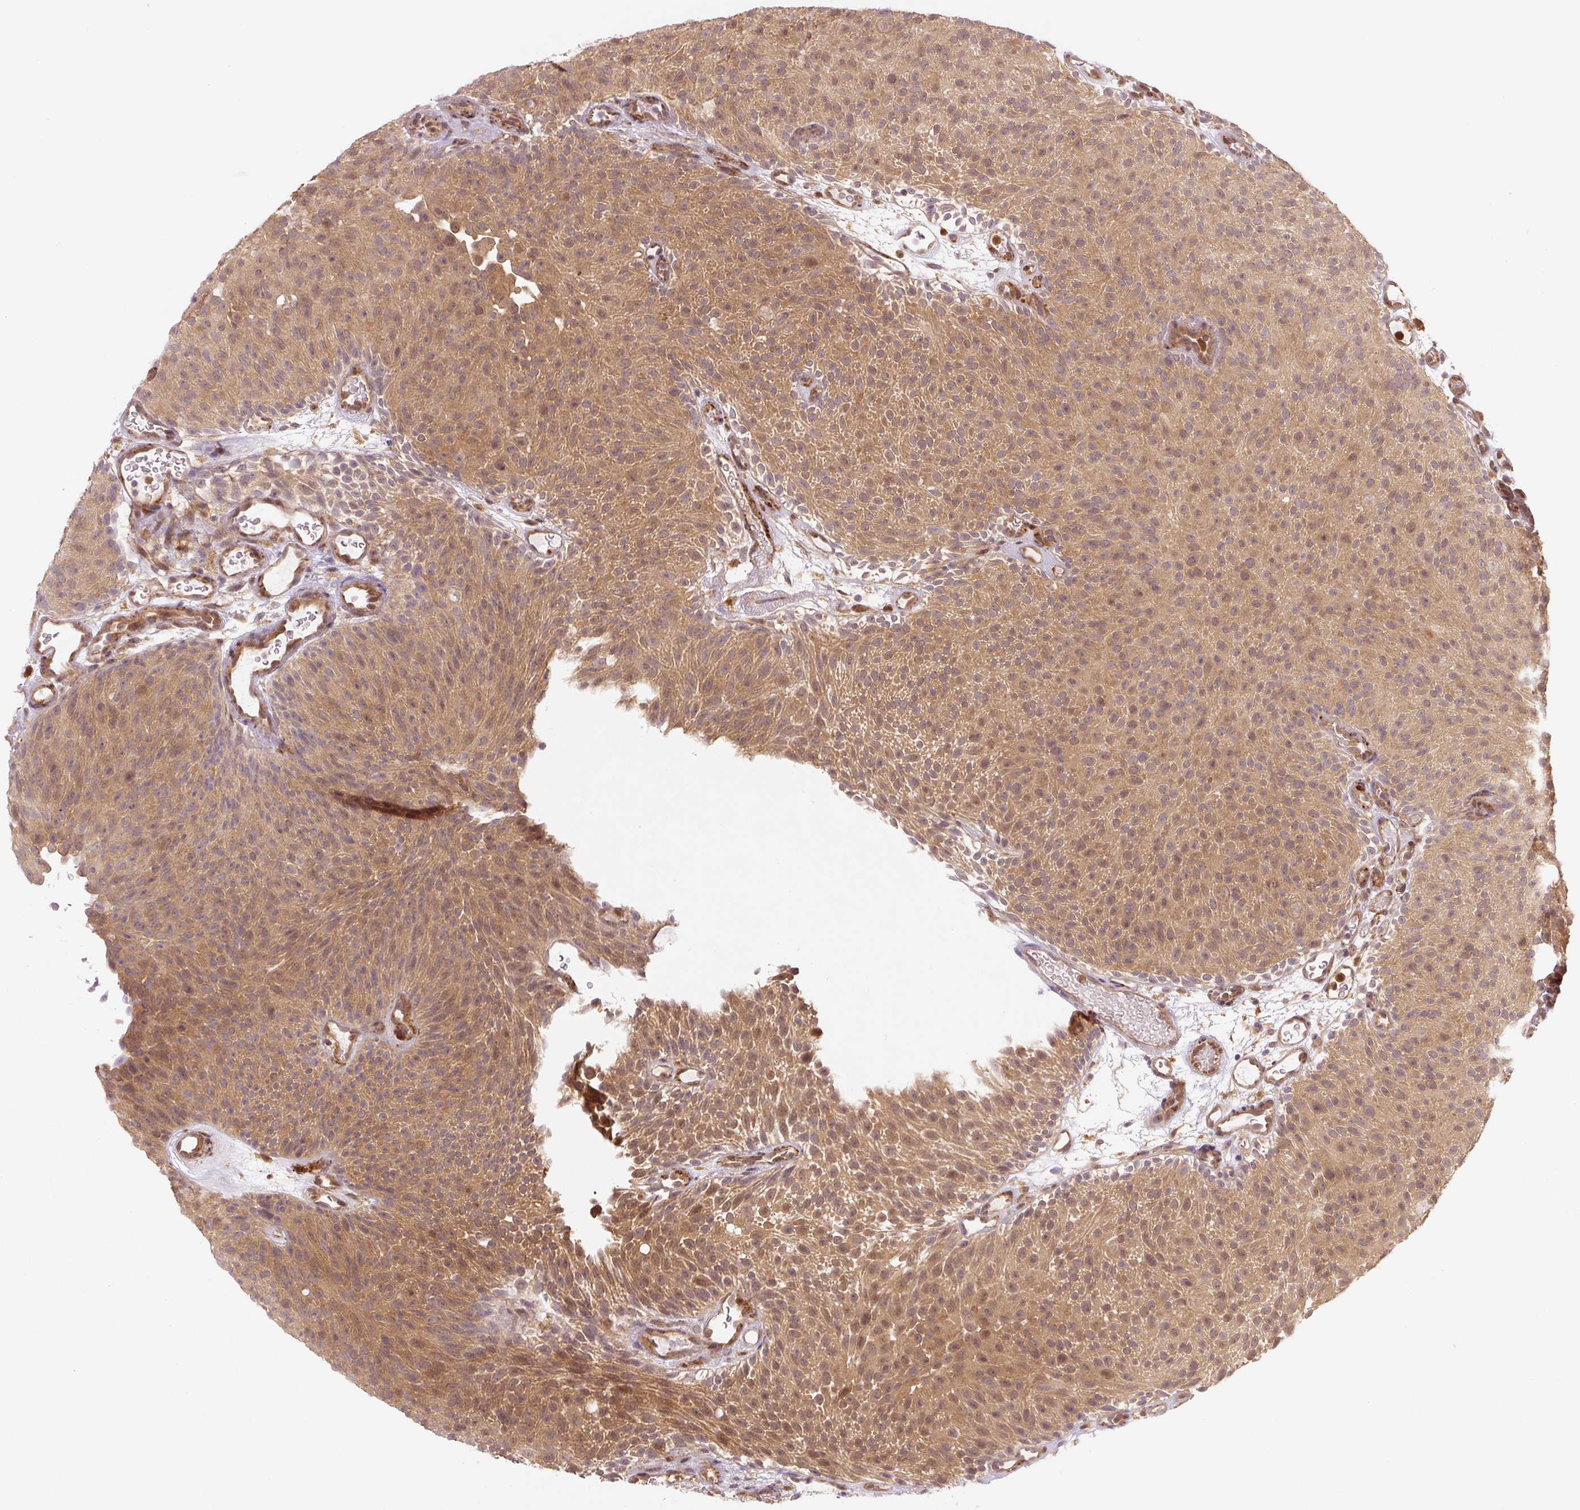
{"staining": {"intensity": "moderate", "quantity": ">75%", "location": "cytoplasmic/membranous"}, "tissue": "urothelial cancer", "cell_type": "Tumor cells", "image_type": "cancer", "snomed": [{"axis": "morphology", "description": "Urothelial carcinoma, Low grade"}, {"axis": "topography", "description": "Urinary bladder"}], "caption": "Protein analysis of urothelial cancer tissue demonstrates moderate cytoplasmic/membranous expression in approximately >75% of tumor cells.", "gene": "ZSWIM7", "patient": {"sex": "male", "age": 78}}